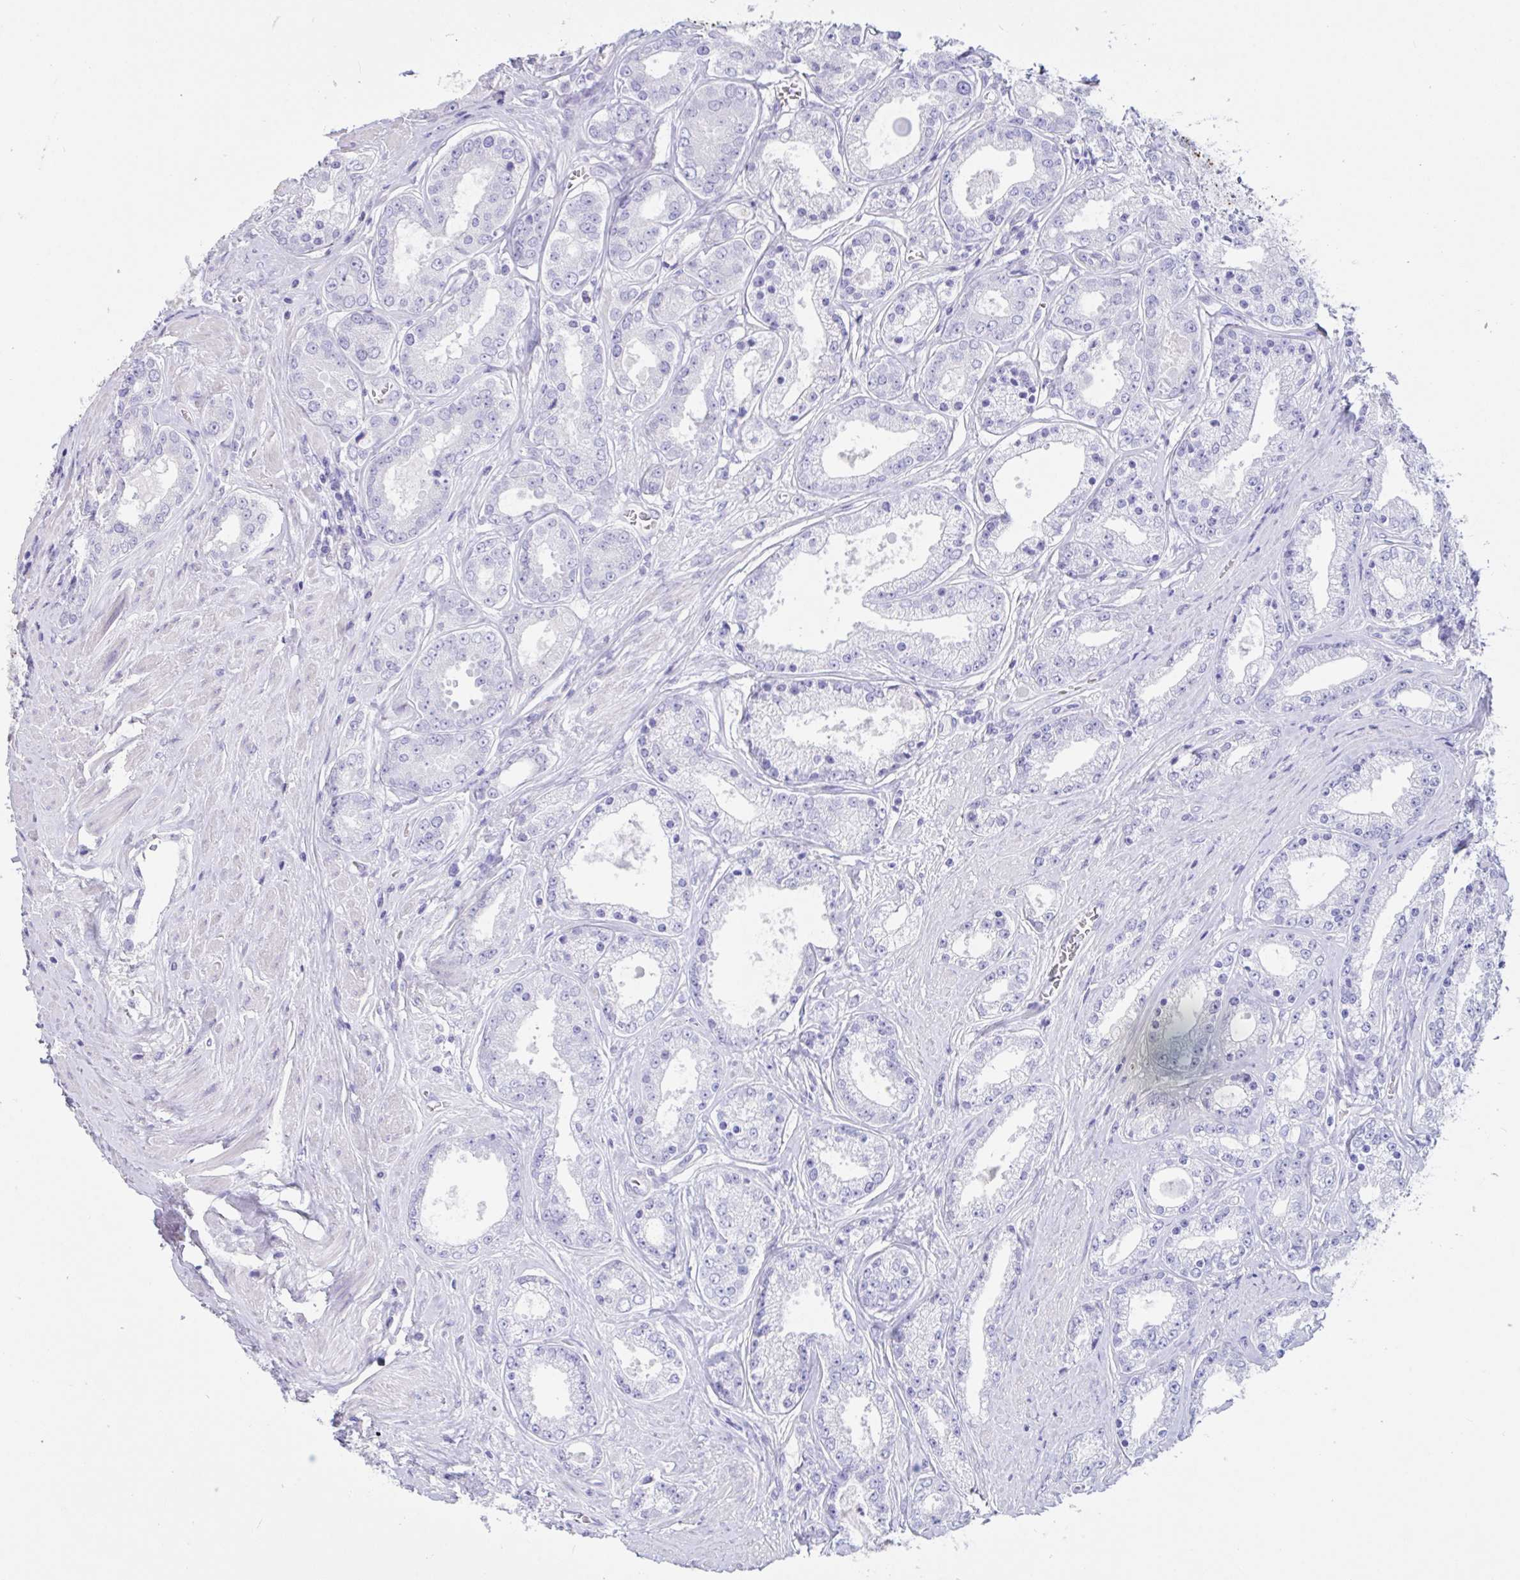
{"staining": {"intensity": "negative", "quantity": "none", "location": "none"}, "tissue": "prostate cancer", "cell_type": "Tumor cells", "image_type": "cancer", "snomed": [{"axis": "morphology", "description": "Adenocarcinoma, High grade"}, {"axis": "topography", "description": "Prostate"}], "caption": "DAB immunohistochemical staining of prostate cancer exhibits no significant staining in tumor cells.", "gene": "TNNC1", "patient": {"sex": "male", "age": 66}}